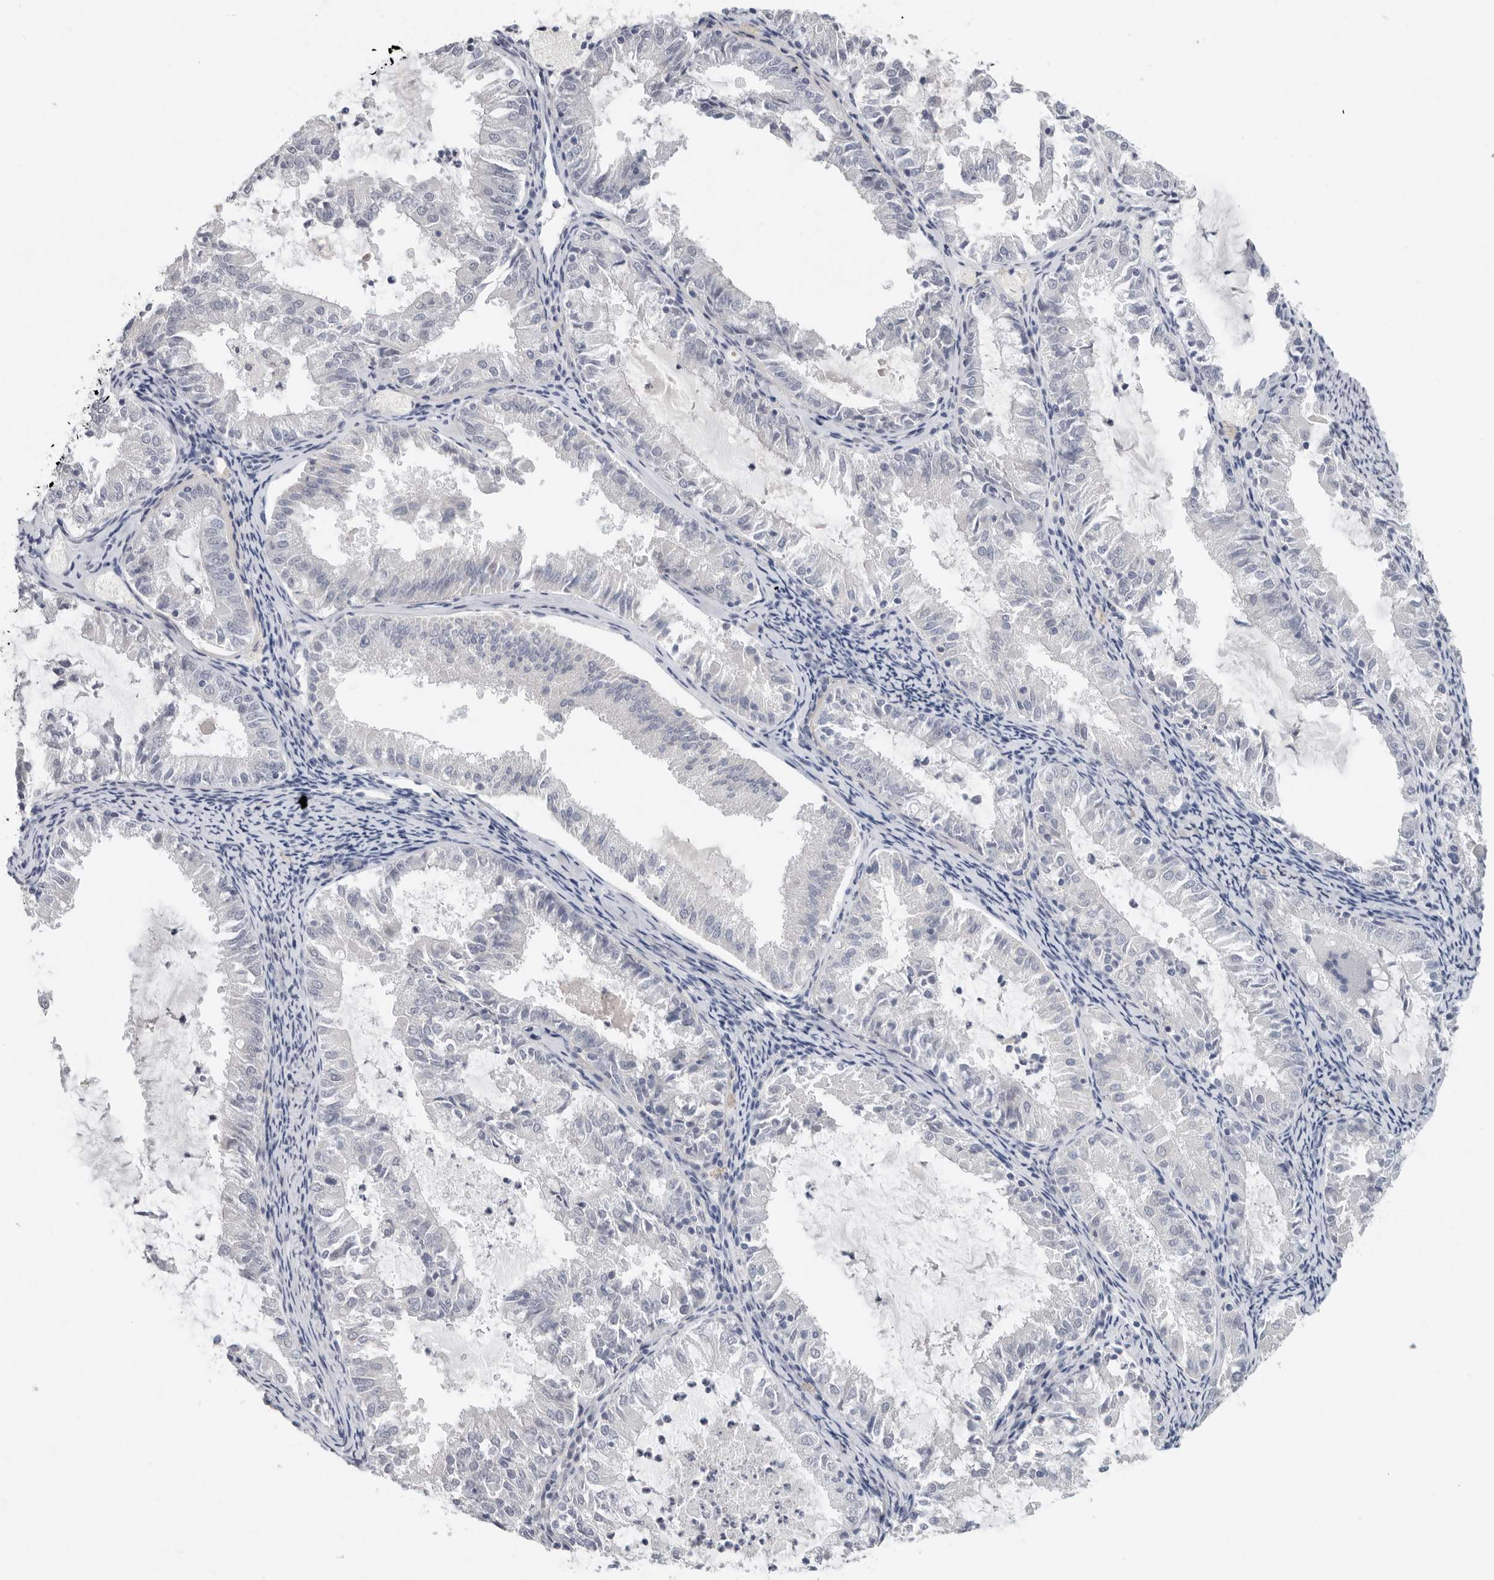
{"staining": {"intensity": "negative", "quantity": "none", "location": "none"}, "tissue": "endometrial cancer", "cell_type": "Tumor cells", "image_type": "cancer", "snomed": [{"axis": "morphology", "description": "Adenocarcinoma, NOS"}, {"axis": "topography", "description": "Endometrium"}], "caption": "Tumor cells are negative for brown protein staining in adenocarcinoma (endometrial).", "gene": "REG4", "patient": {"sex": "female", "age": 57}}